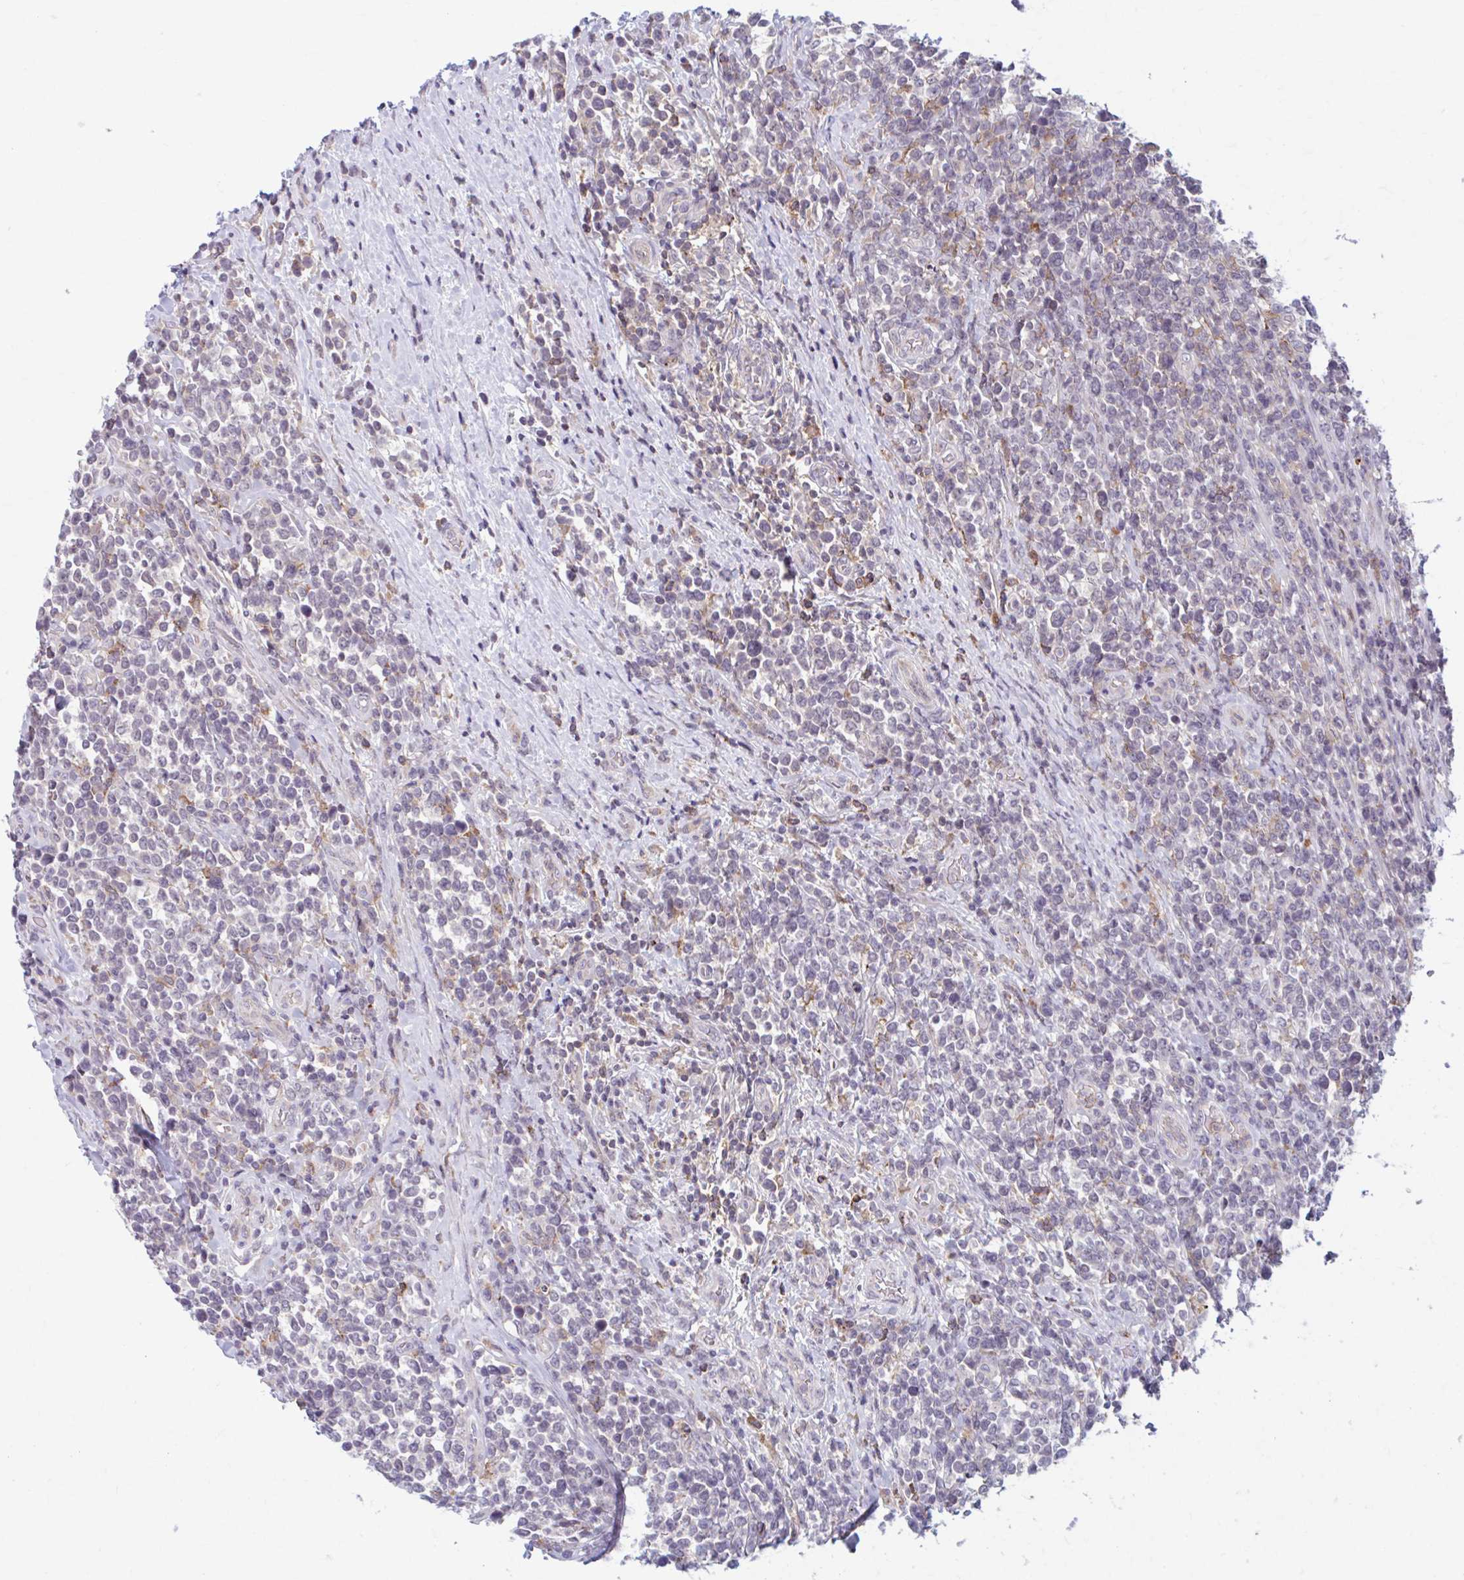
{"staining": {"intensity": "weak", "quantity": "<25%", "location": "cytoplasmic/membranous"}, "tissue": "lymphoma", "cell_type": "Tumor cells", "image_type": "cancer", "snomed": [{"axis": "morphology", "description": "Malignant lymphoma, non-Hodgkin's type, High grade"}, {"axis": "topography", "description": "Soft tissue"}], "caption": "IHC of lymphoma reveals no positivity in tumor cells. (Brightfield microscopy of DAB IHC at high magnification).", "gene": "ADAT3", "patient": {"sex": "female", "age": 56}}